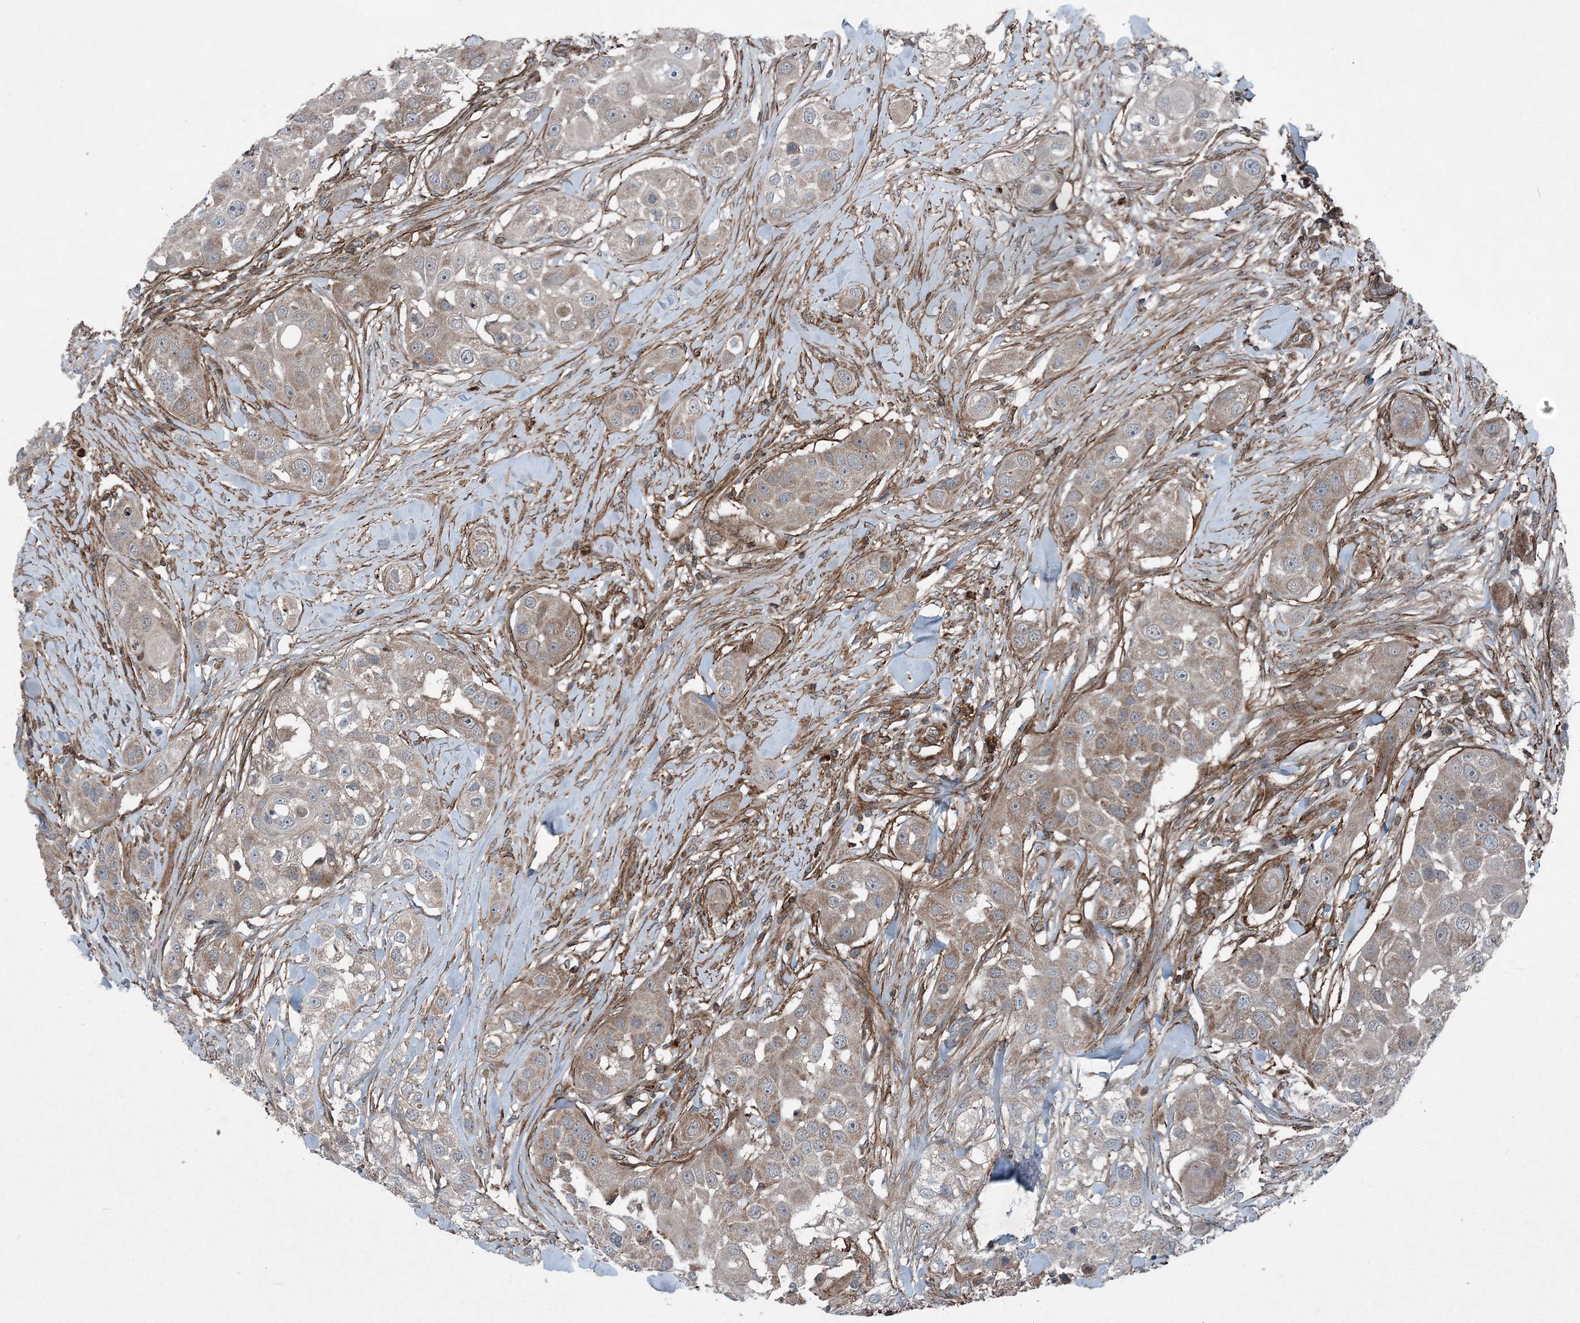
{"staining": {"intensity": "weak", "quantity": ">75%", "location": "cytoplasmic/membranous"}, "tissue": "head and neck cancer", "cell_type": "Tumor cells", "image_type": "cancer", "snomed": [{"axis": "morphology", "description": "Normal tissue, NOS"}, {"axis": "morphology", "description": "Squamous cell carcinoma, NOS"}, {"axis": "topography", "description": "Skeletal muscle"}, {"axis": "topography", "description": "Head-Neck"}], "caption": "DAB immunohistochemical staining of squamous cell carcinoma (head and neck) reveals weak cytoplasmic/membranous protein staining in about >75% of tumor cells. (Brightfield microscopy of DAB IHC at high magnification).", "gene": "NDUFA2", "patient": {"sex": "male", "age": 51}}